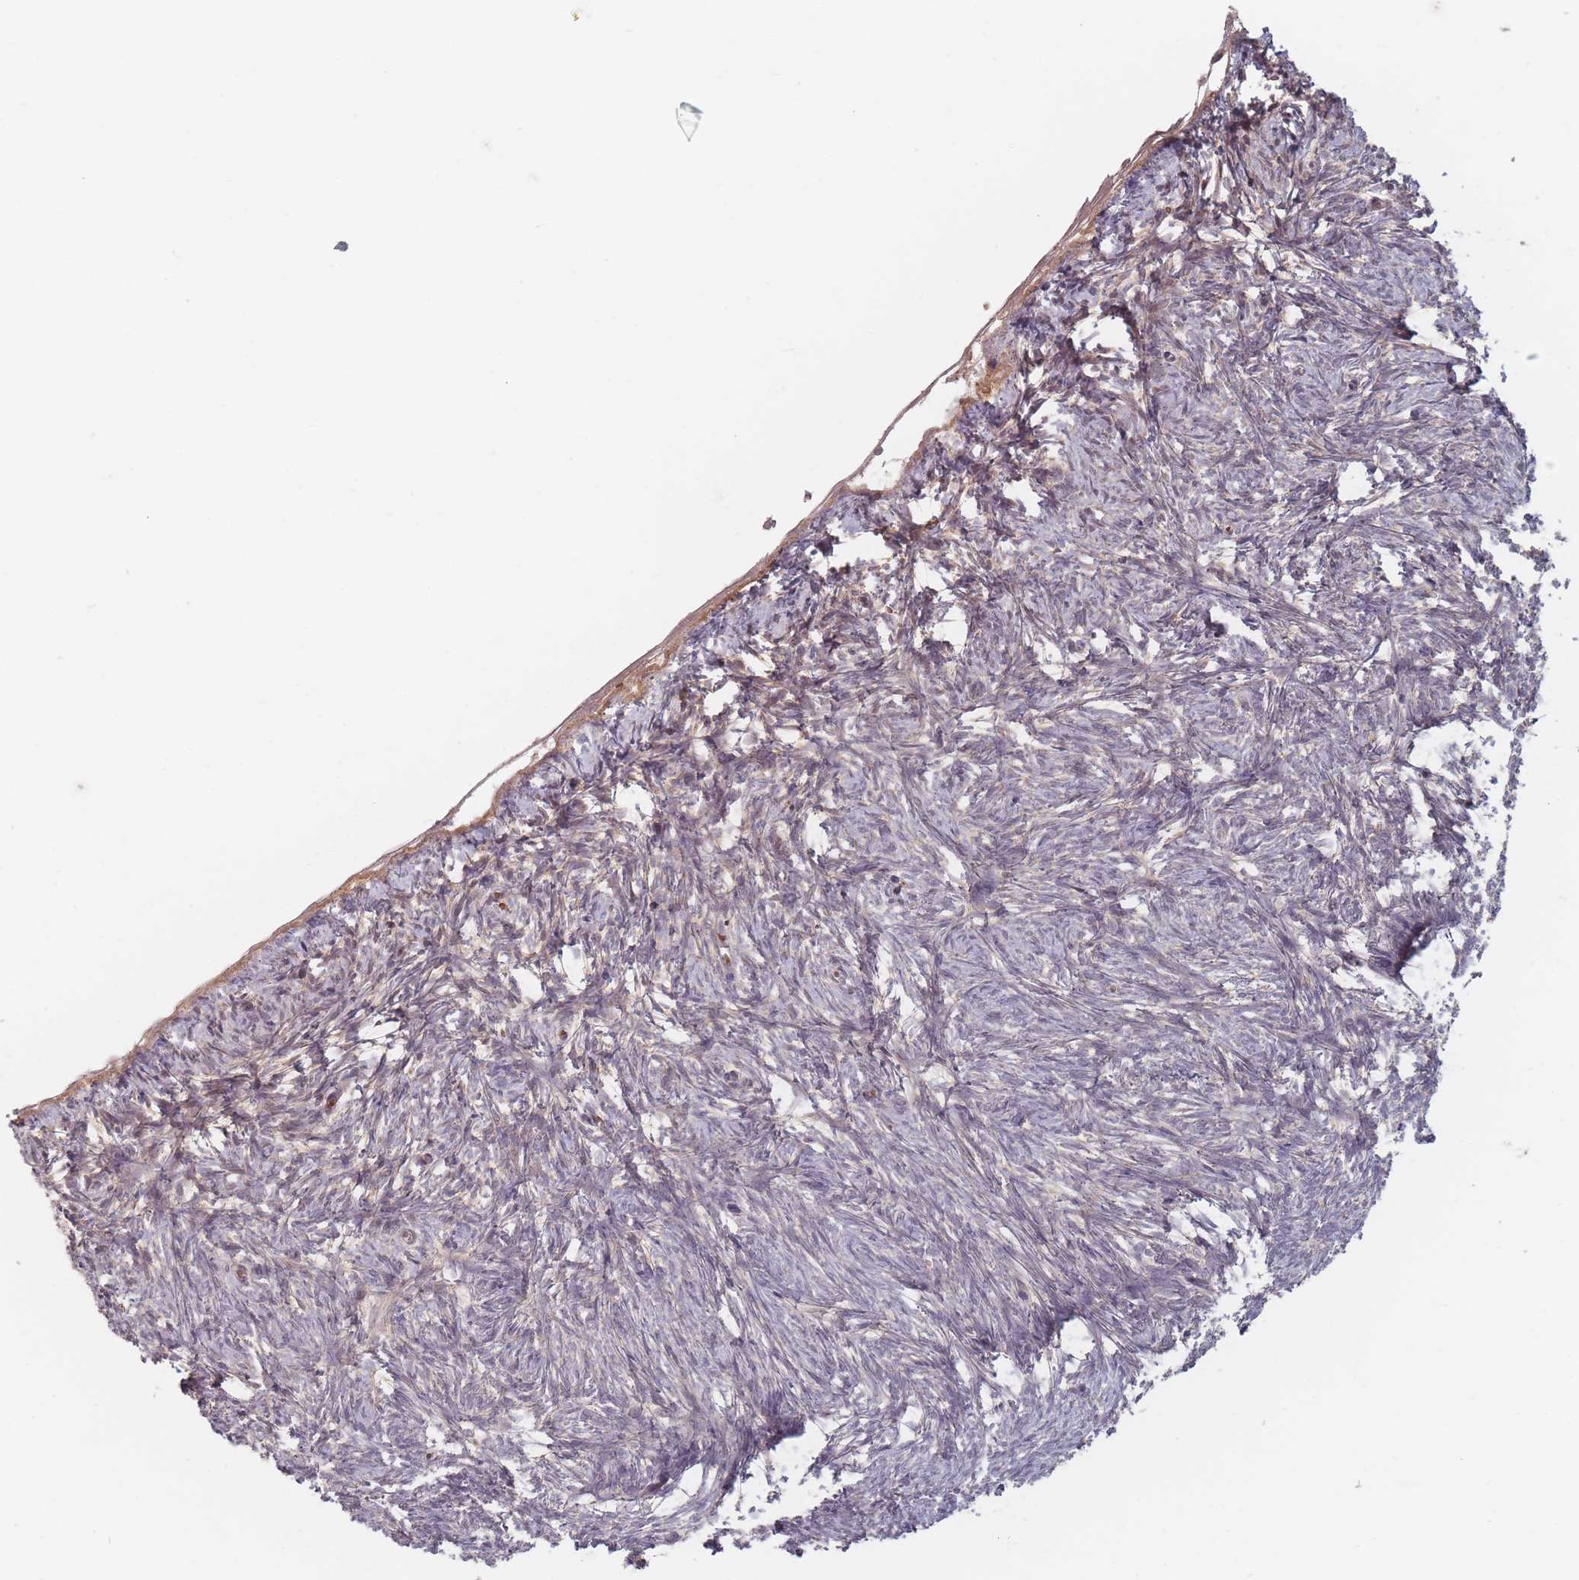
{"staining": {"intensity": "moderate", "quantity": "<25%", "location": "cytoplasmic/membranous"}, "tissue": "ovary", "cell_type": "Ovarian stroma cells", "image_type": "normal", "snomed": [{"axis": "morphology", "description": "Normal tissue, NOS"}, {"axis": "topography", "description": "Ovary"}], "caption": "Normal ovary demonstrates moderate cytoplasmic/membranous positivity in about <25% of ovarian stroma cells Immunohistochemistry (ihc) stains the protein of interest in brown and the nuclei are stained blue..", "gene": "OR2M4", "patient": {"sex": "female", "age": 51}}